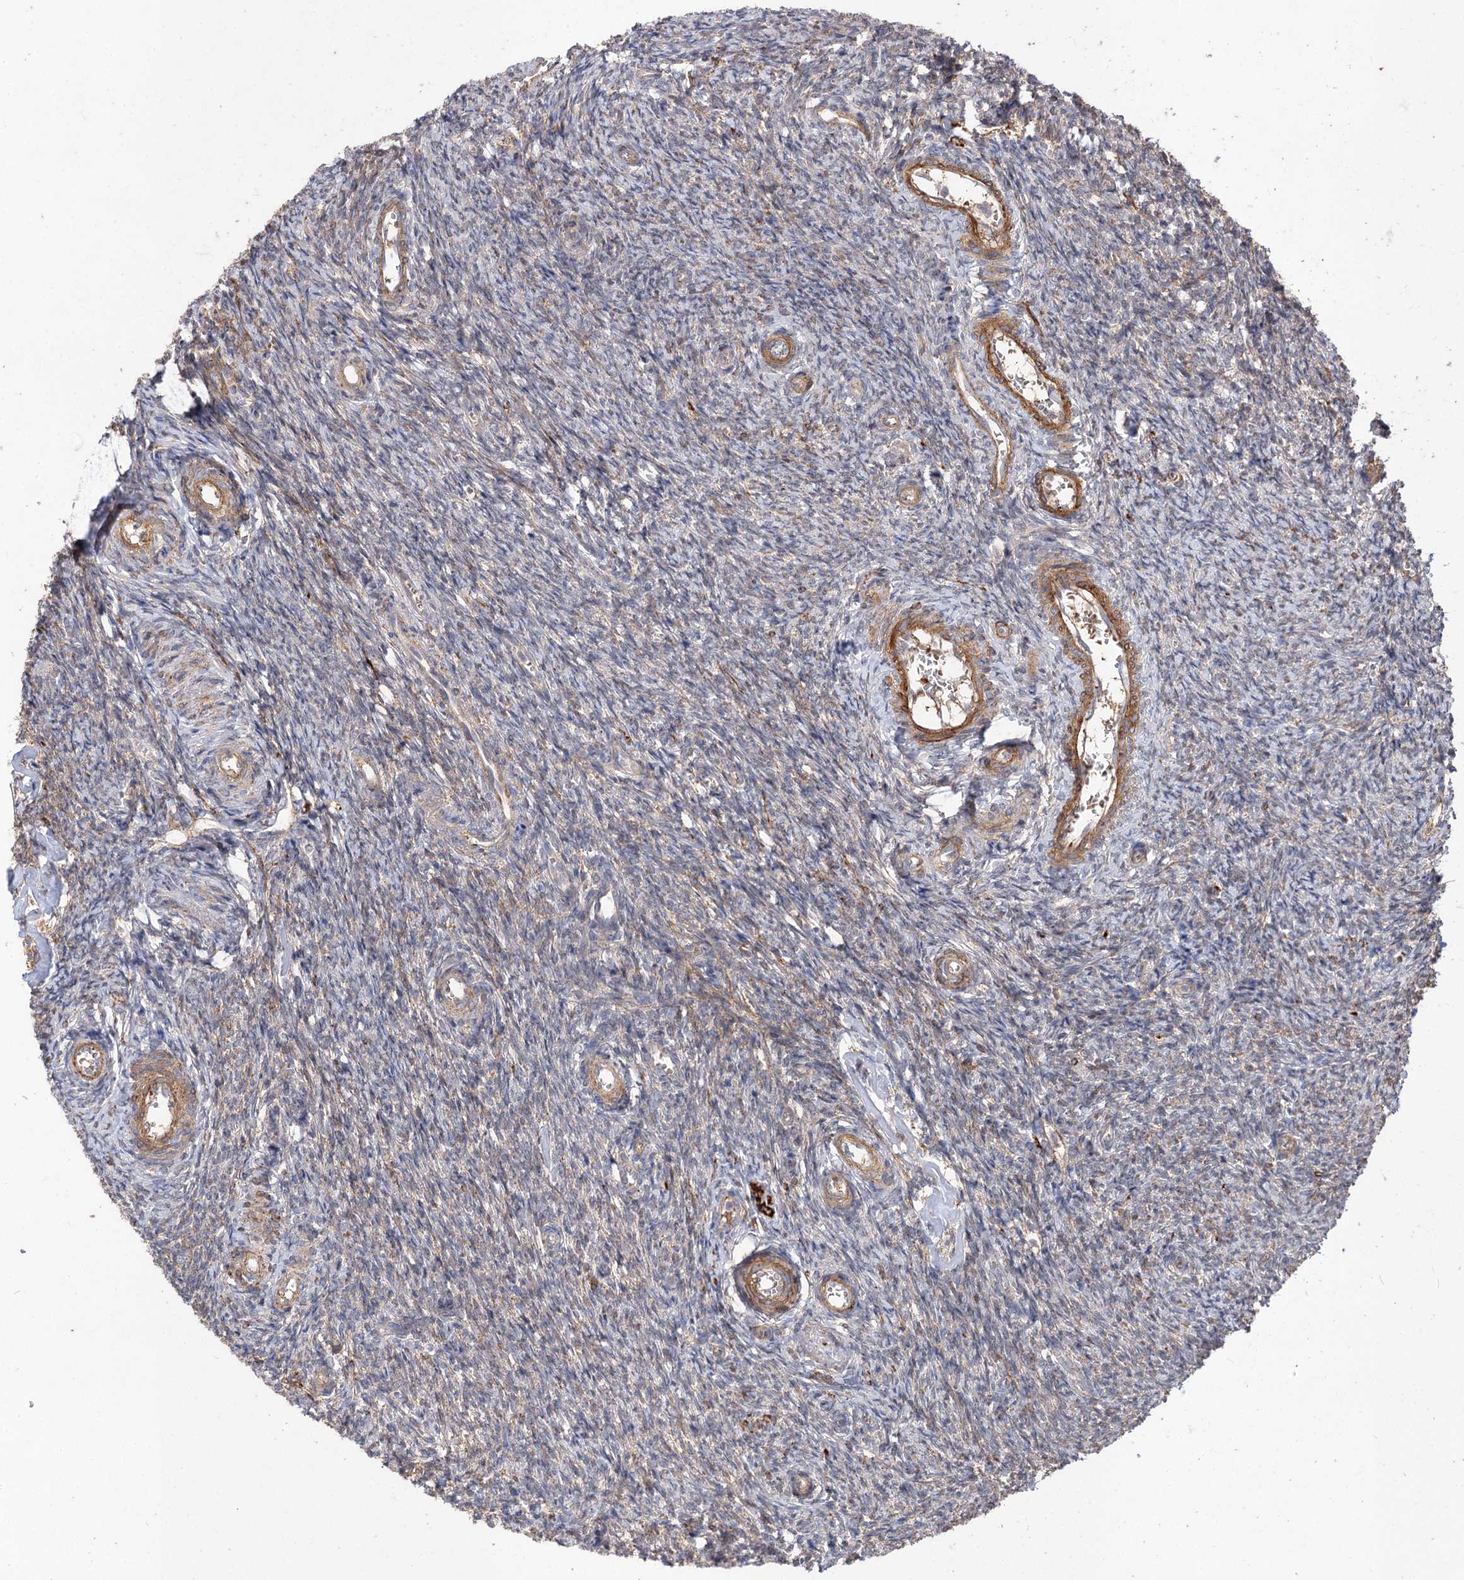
{"staining": {"intensity": "weak", "quantity": "25%-75%", "location": "cytoplasmic/membranous"}, "tissue": "ovary", "cell_type": "Ovarian stroma cells", "image_type": "normal", "snomed": [{"axis": "morphology", "description": "Normal tissue, NOS"}, {"axis": "topography", "description": "Ovary"}], "caption": "Immunohistochemical staining of normal ovary displays 25%-75% levels of weak cytoplasmic/membranous protein positivity in about 25%-75% of ovarian stroma cells.", "gene": "FBXW8", "patient": {"sex": "female", "age": 44}}